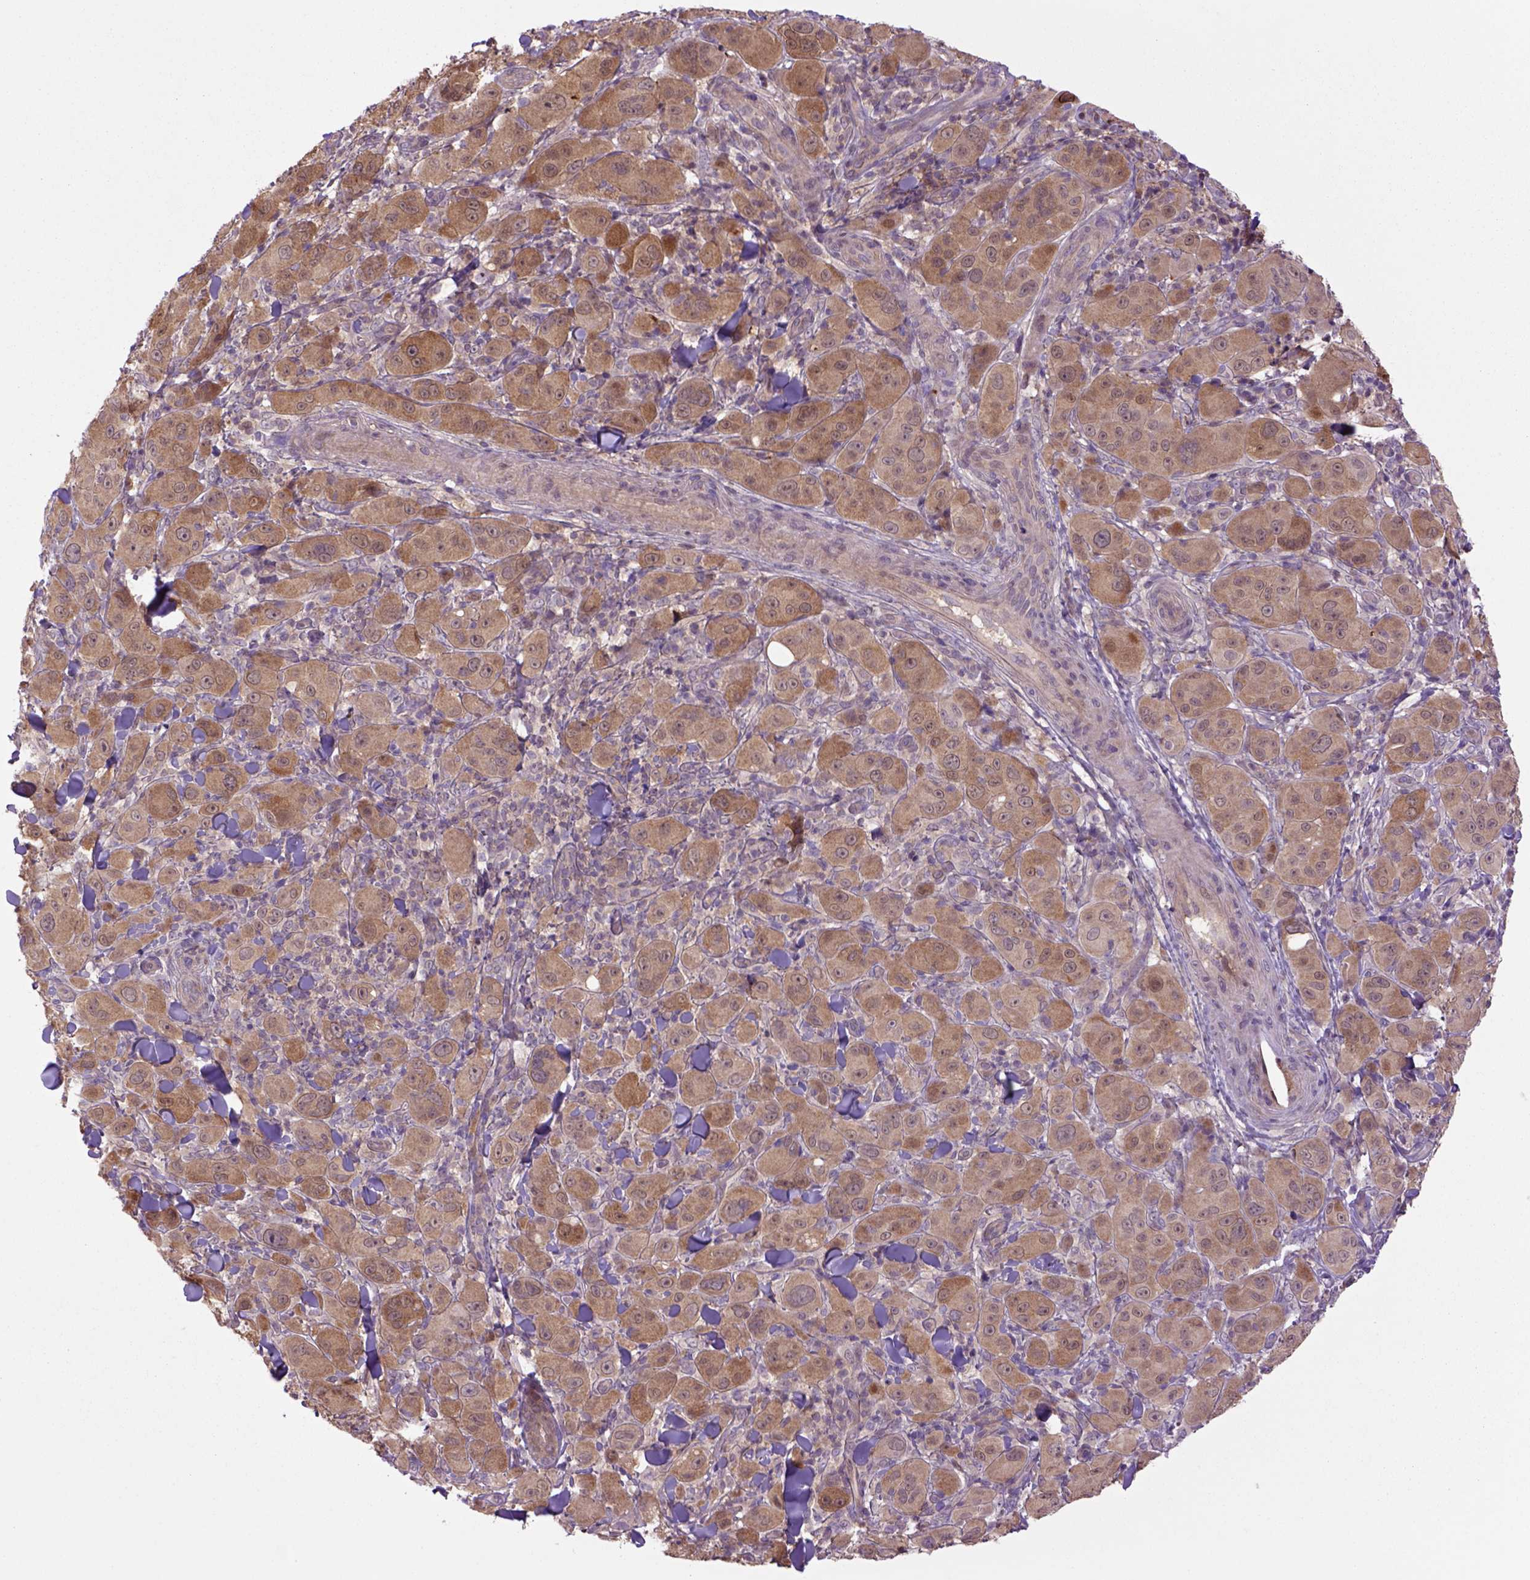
{"staining": {"intensity": "moderate", "quantity": ">75%", "location": "cytoplasmic/membranous"}, "tissue": "melanoma", "cell_type": "Tumor cells", "image_type": "cancer", "snomed": [{"axis": "morphology", "description": "Malignant melanoma, NOS"}, {"axis": "topography", "description": "Skin"}], "caption": "Brown immunohistochemical staining in malignant melanoma exhibits moderate cytoplasmic/membranous staining in approximately >75% of tumor cells.", "gene": "HSPBP1", "patient": {"sex": "female", "age": 87}}